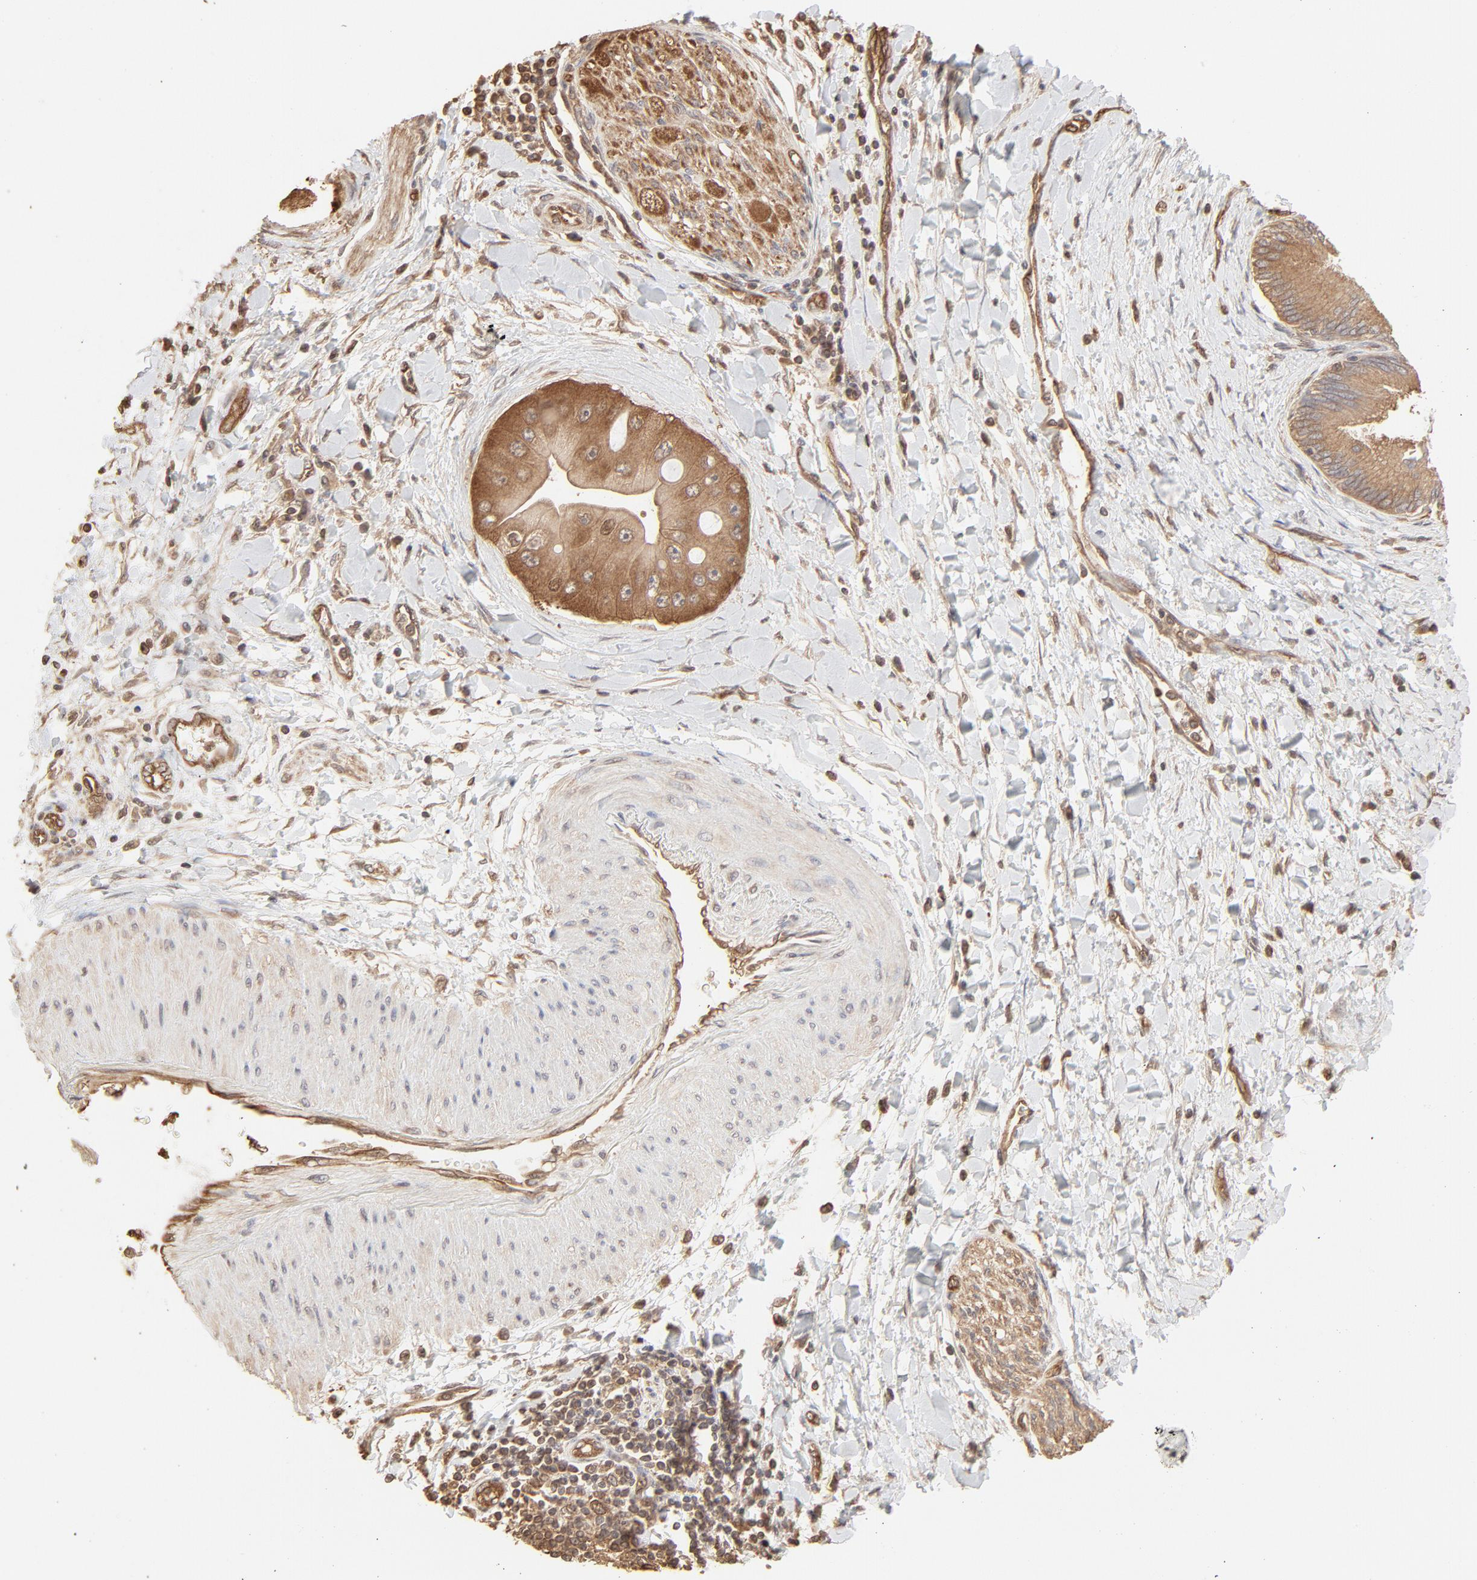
{"staining": {"intensity": "moderate", "quantity": ">75%", "location": "cytoplasmic/membranous"}, "tissue": "adipose tissue", "cell_type": "Adipocytes", "image_type": "normal", "snomed": [{"axis": "morphology", "description": "Normal tissue, NOS"}, {"axis": "morphology", "description": "Cholangiocarcinoma"}, {"axis": "topography", "description": "Liver"}, {"axis": "topography", "description": "Peripheral nerve tissue"}], "caption": "IHC photomicrograph of normal adipose tissue: adipose tissue stained using immunohistochemistry displays medium levels of moderate protein expression localized specifically in the cytoplasmic/membranous of adipocytes, appearing as a cytoplasmic/membranous brown color.", "gene": "PPP2CA", "patient": {"sex": "male", "age": 50}}